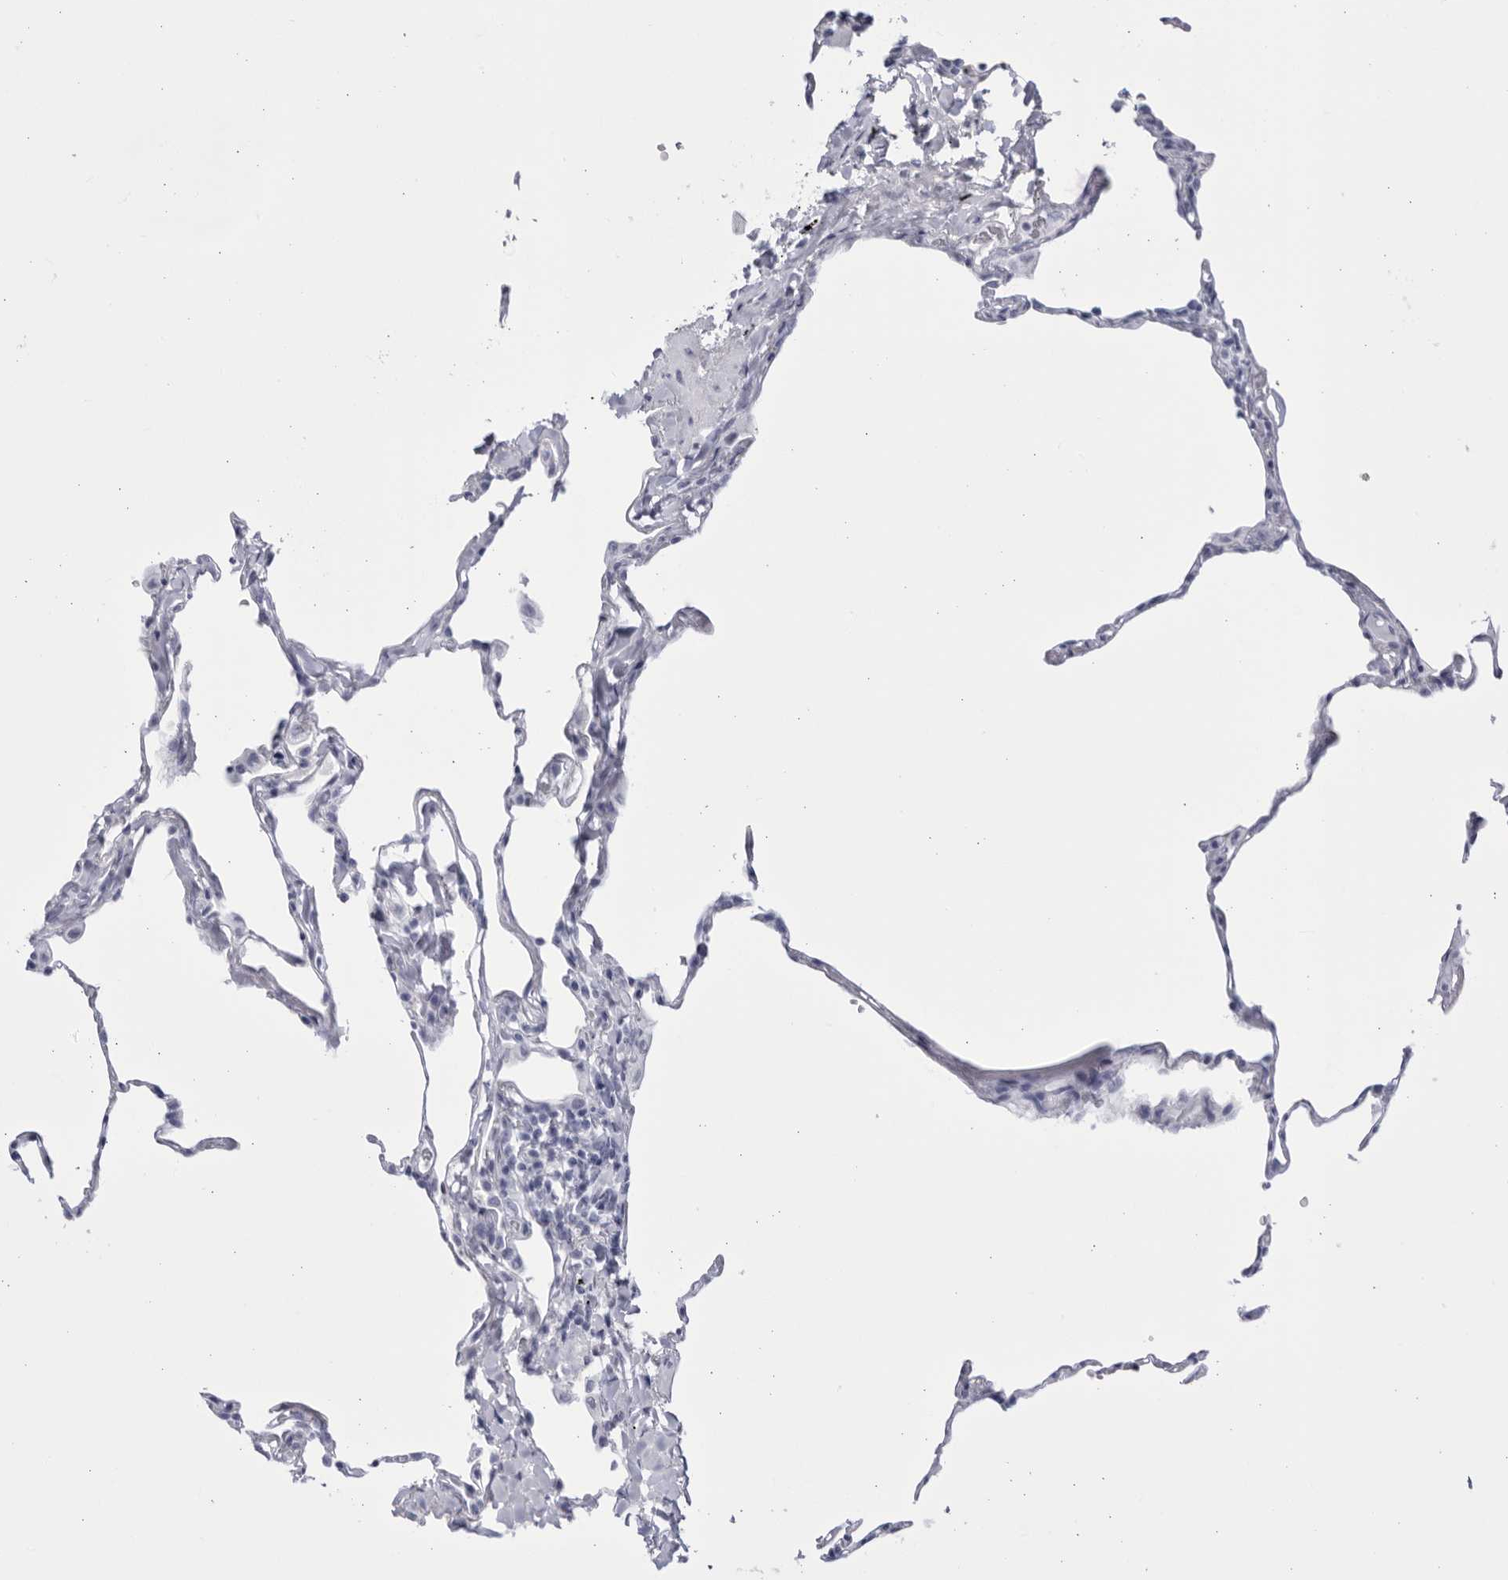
{"staining": {"intensity": "negative", "quantity": "none", "location": "none"}, "tissue": "lung", "cell_type": "Alveolar cells", "image_type": "normal", "snomed": [{"axis": "morphology", "description": "Normal tissue, NOS"}, {"axis": "topography", "description": "Lung"}], "caption": "An image of lung stained for a protein reveals no brown staining in alveolar cells.", "gene": "CCDC181", "patient": {"sex": "male", "age": 59}}